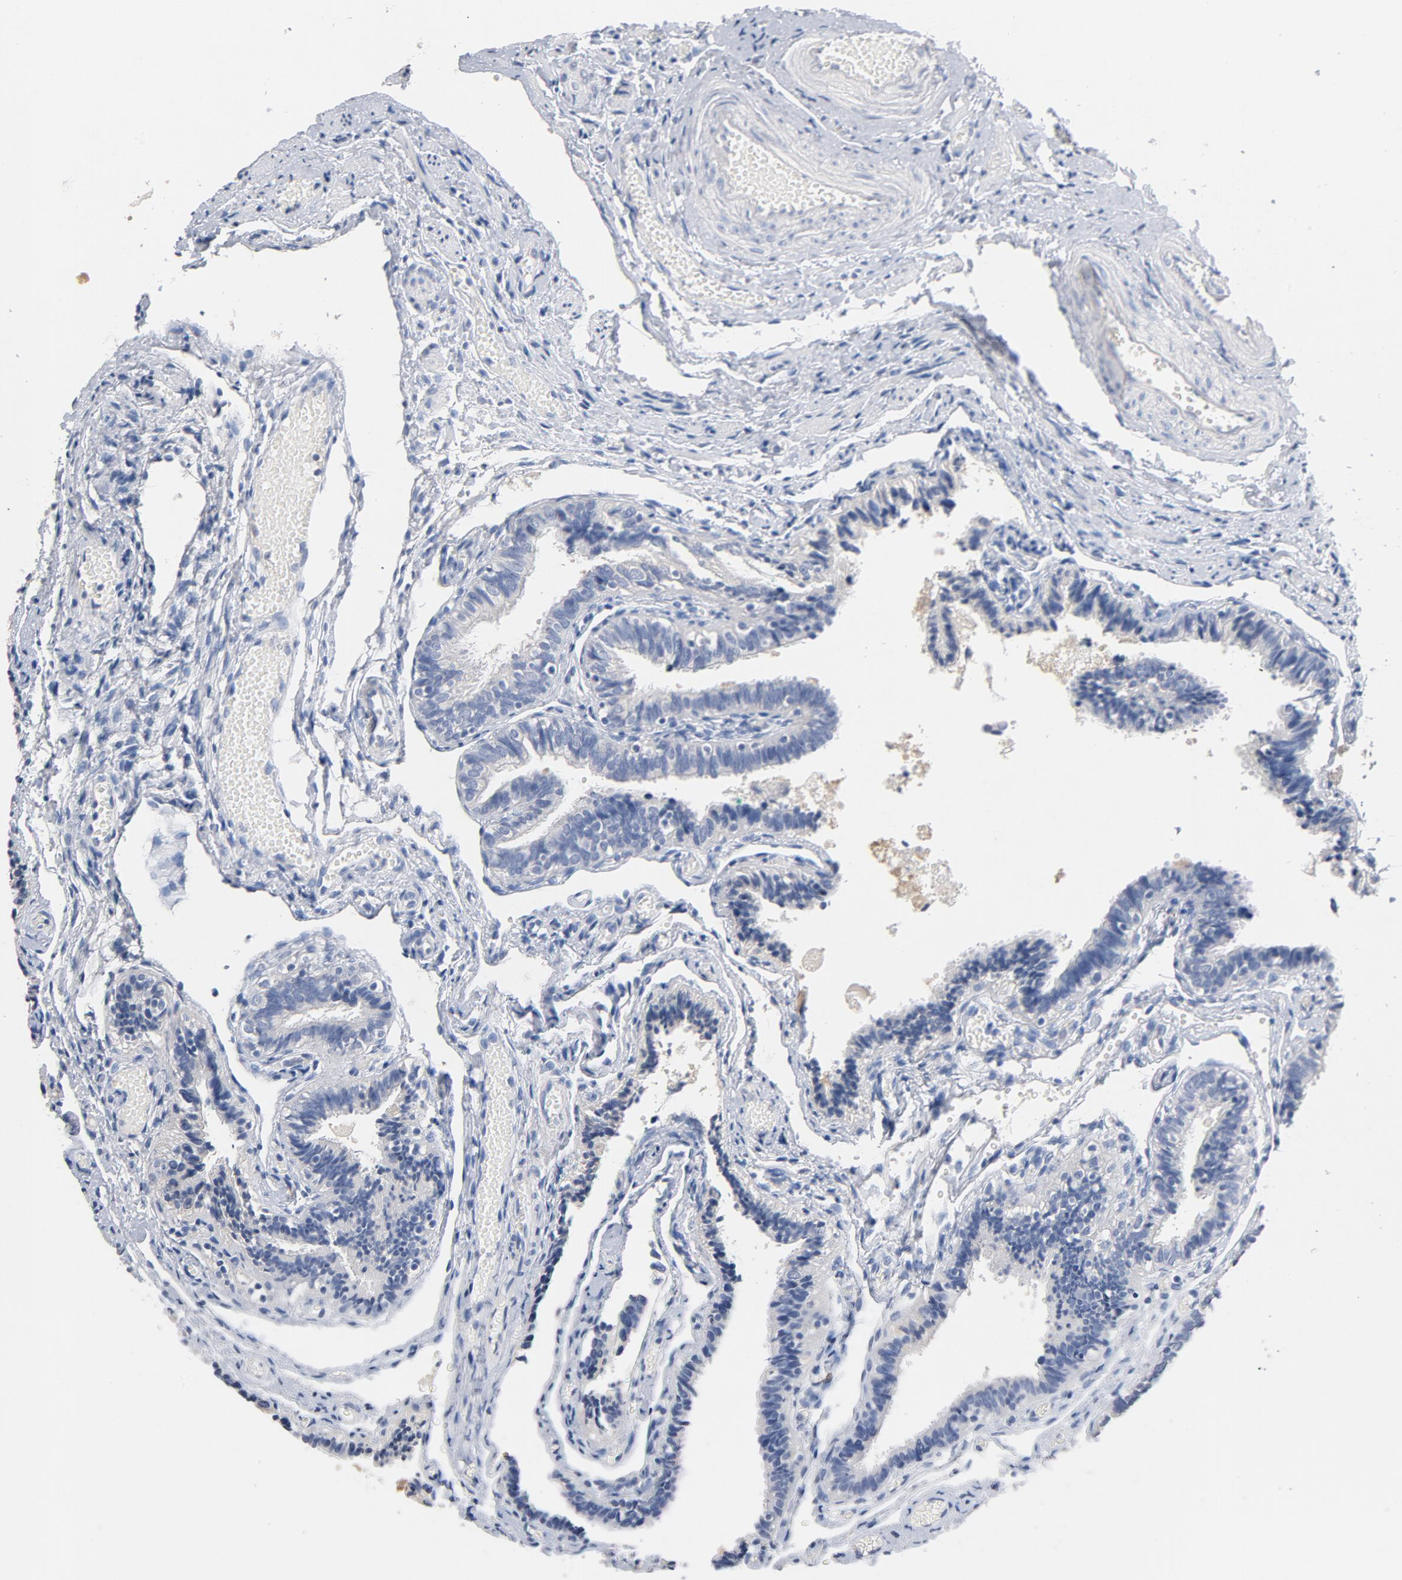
{"staining": {"intensity": "negative", "quantity": "none", "location": "none"}, "tissue": "fallopian tube", "cell_type": "Glandular cells", "image_type": "normal", "snomed": [{"axis": "morphology", "description": "Normal tissue, NOS"}, {"axis": "topography", "description": "Fallopian tube"}], "caption": "IHC histopathology image of unremarkable fallopian tube: fallopian tube stained with DAB demonstrates no significant protein expression in glandular cells. (Immunohistochemistry (ihc), brightfield microscopy, high magnification).", "gene": "ZCCHC13", "patient": {"sex": "female", "age": 46}}